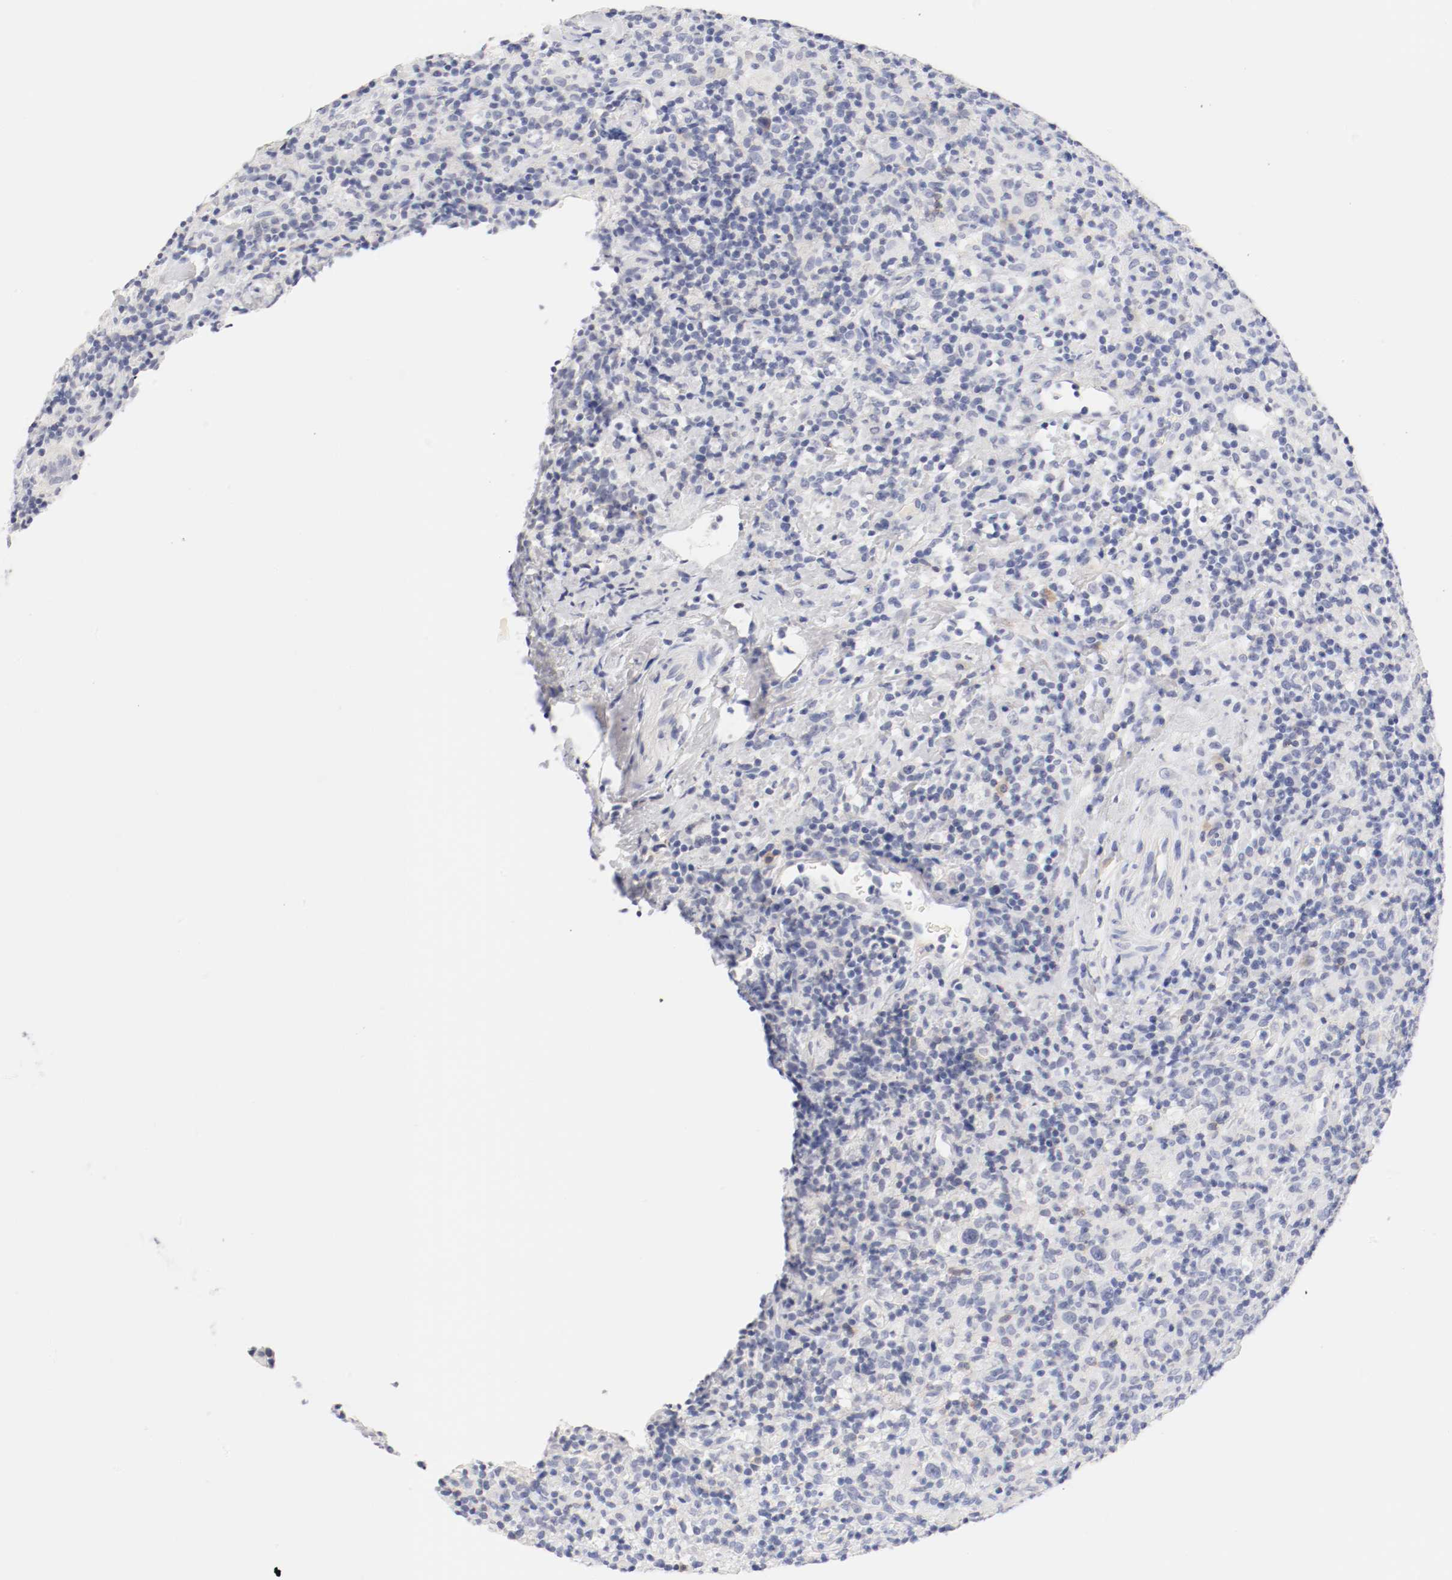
{"staining": {"intensity": "negative", "quantity": "none", "location": "none"}, "tissue": "lymphoma", "cell_type": "Tumor cells", "image_type": "cancer", "snomed": [{"axis": "morphology", "description": "Hodgkin's disease, NOS"}, {"axis": "topography", "description": "Lymph node"}], "caption": "This is an immunohistochemistry (IHC) photomicrograph of lymphoma. There is no expression in tumor cells.", "gene": "HOMER1", "patient": {"sex": "male", "age": 65}}